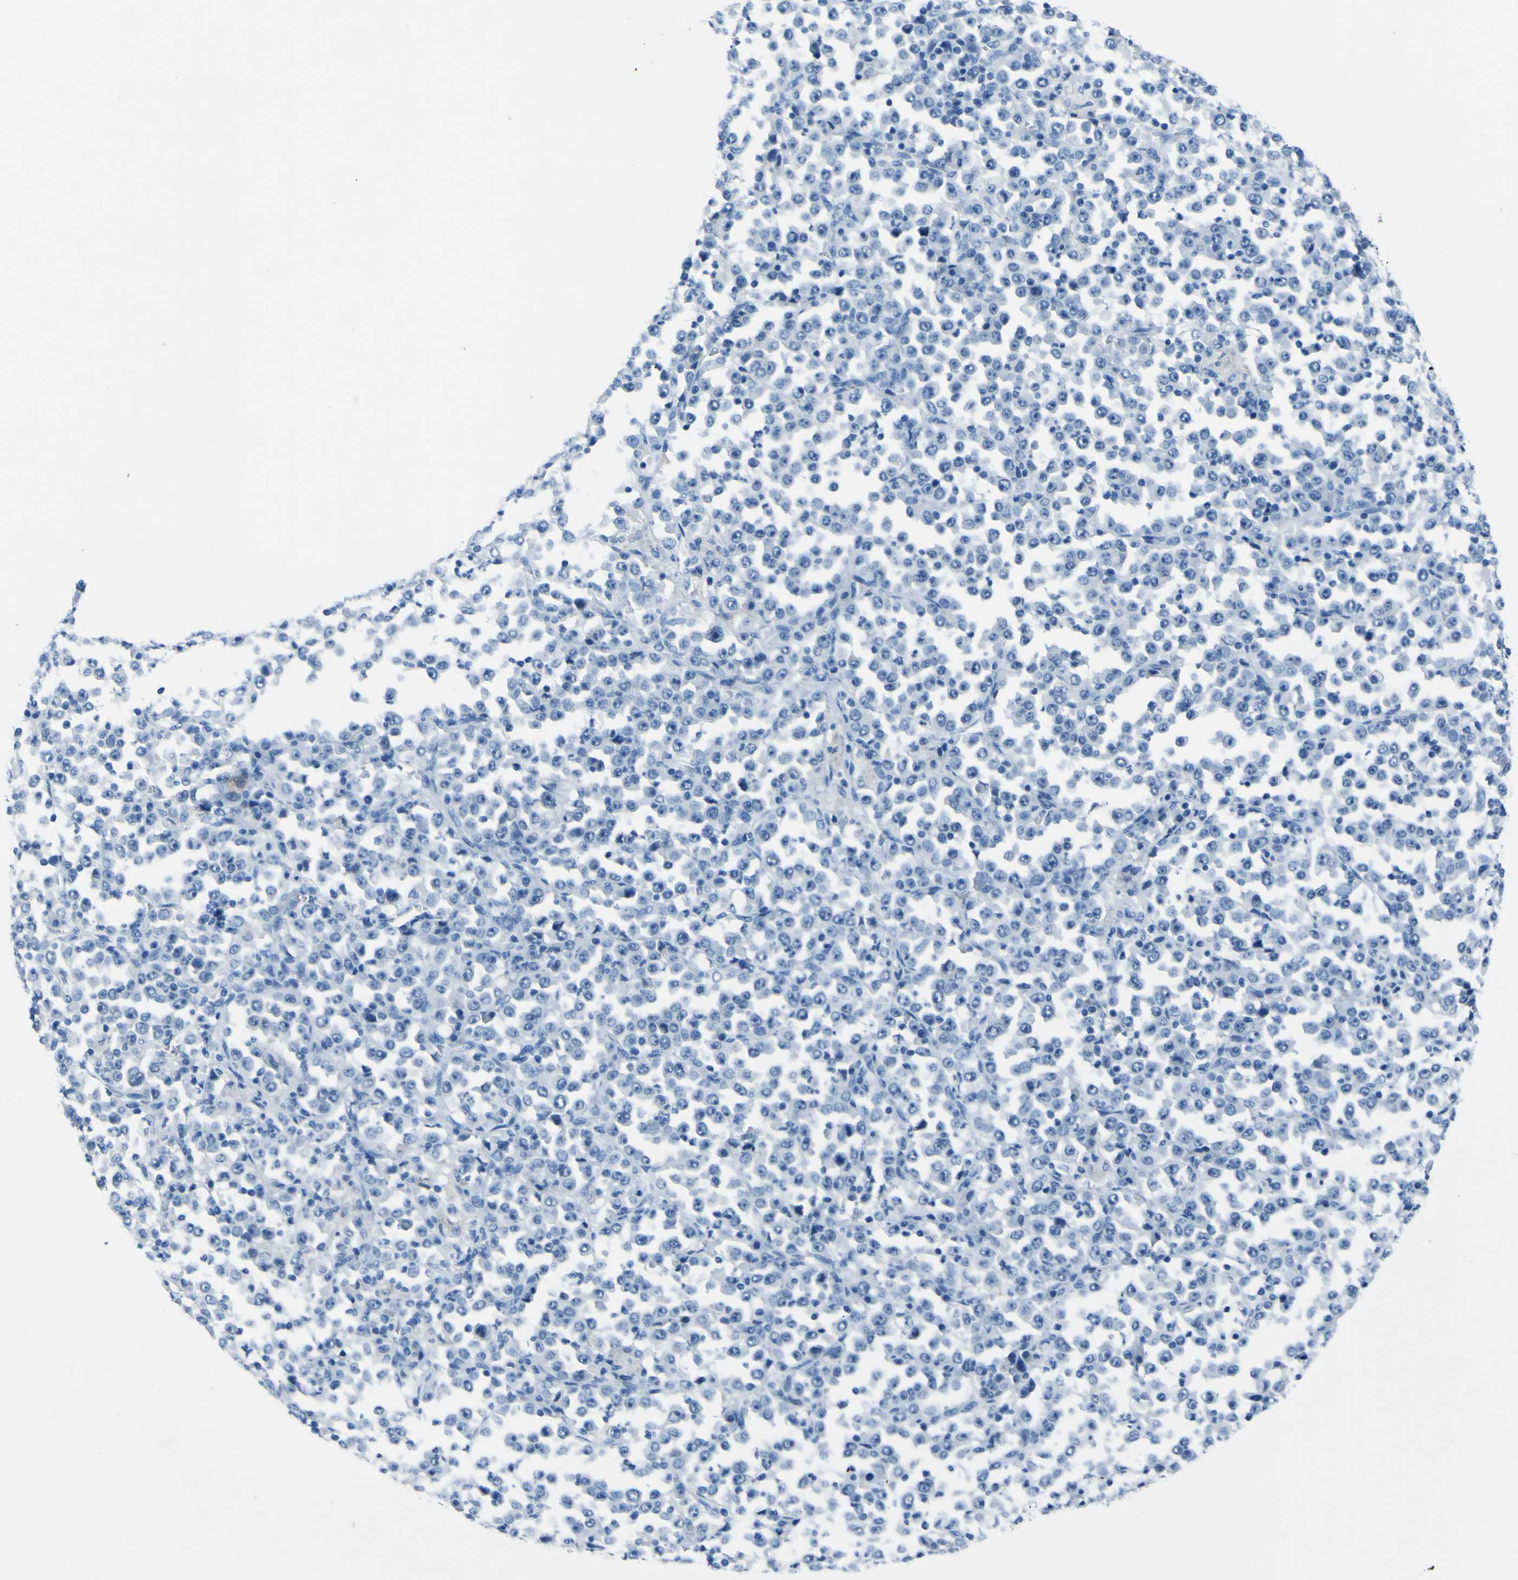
{"staining": {"intensity": "negative", "quantity": "none", "location": "none"}, "tissue": "stomach cancer", "cell_type": "Tumor cells", "image_type": "cancer", "snomed": [{"axis": "morphology", "description": "Normal tissue, NOS"}, {"axis": "morphology", "description": "Adenocarcinoma, NOS"}, {"axis": "topography", "description": "Stomach, upper"}, {"axis": "topography", "description": "Stomach"}], "caption": "Human stomach adenocarcinoma stained for a protein using immunohistochemistry (IHC) shows no staining in tumor cells.", "gene": "PHKG1", "patient": {"sex": "male", "age": 59}}